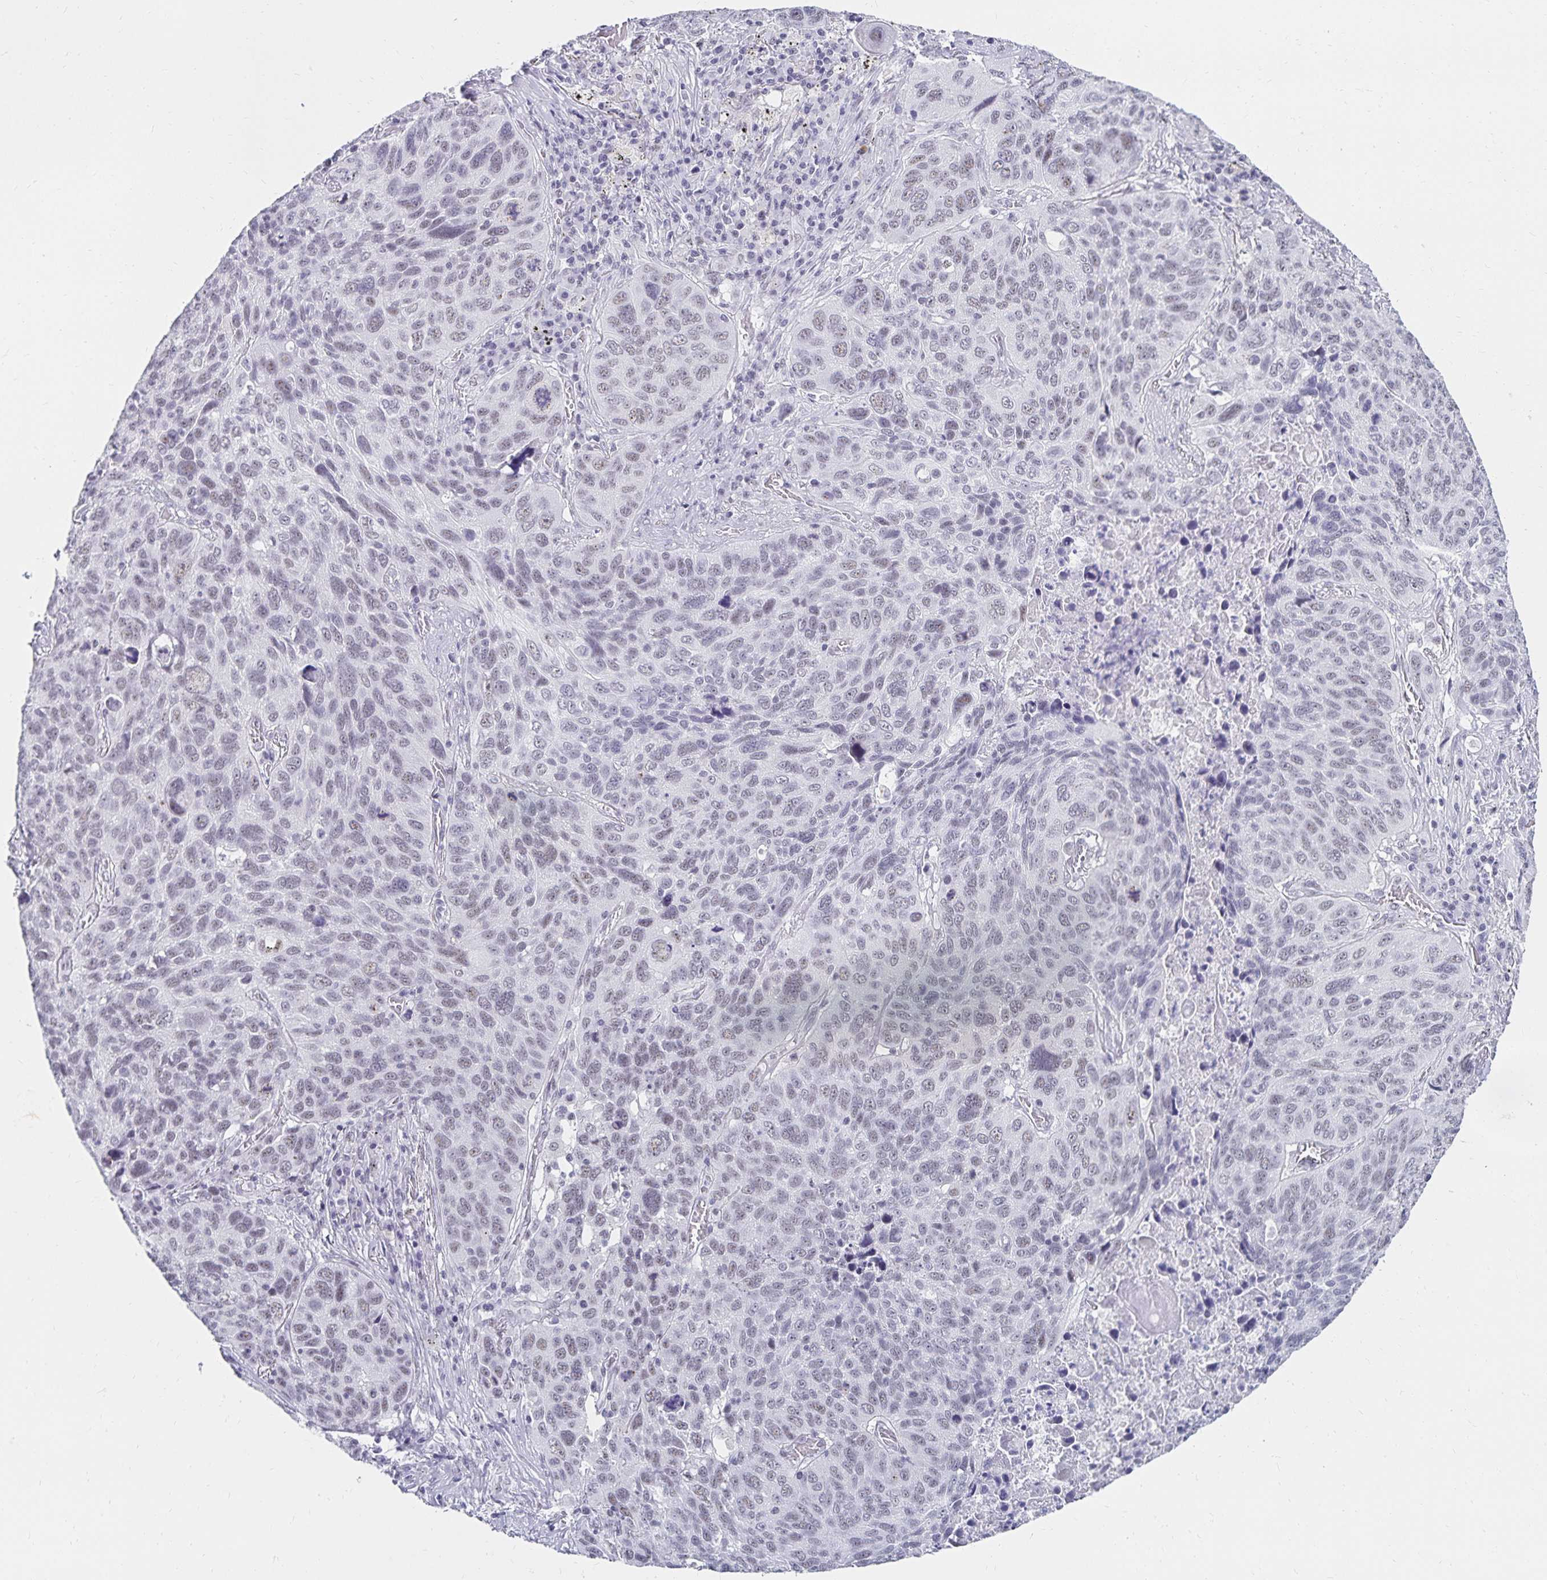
{"staining": {"intensity": "weak", "quantity": "25%-75%", "location": "nuclear"}, "tissue": "lung cancer", "cell_type": "Tumor cells", "image_type": "cancer", "snomed": [{"axis": "morphology", "description": "Squamous cell carcinoma, NOS"}, {"axis": "topography", "description": "Lung"}], "caption": "Immunohistochemical staining of human squamous cell carcinoma (lung) exhibits weak nuclear protein expression in about 25%-75% of tumor cells.", "gene": "C20orf85", "patient": {"sex": "male", "age": 68}}